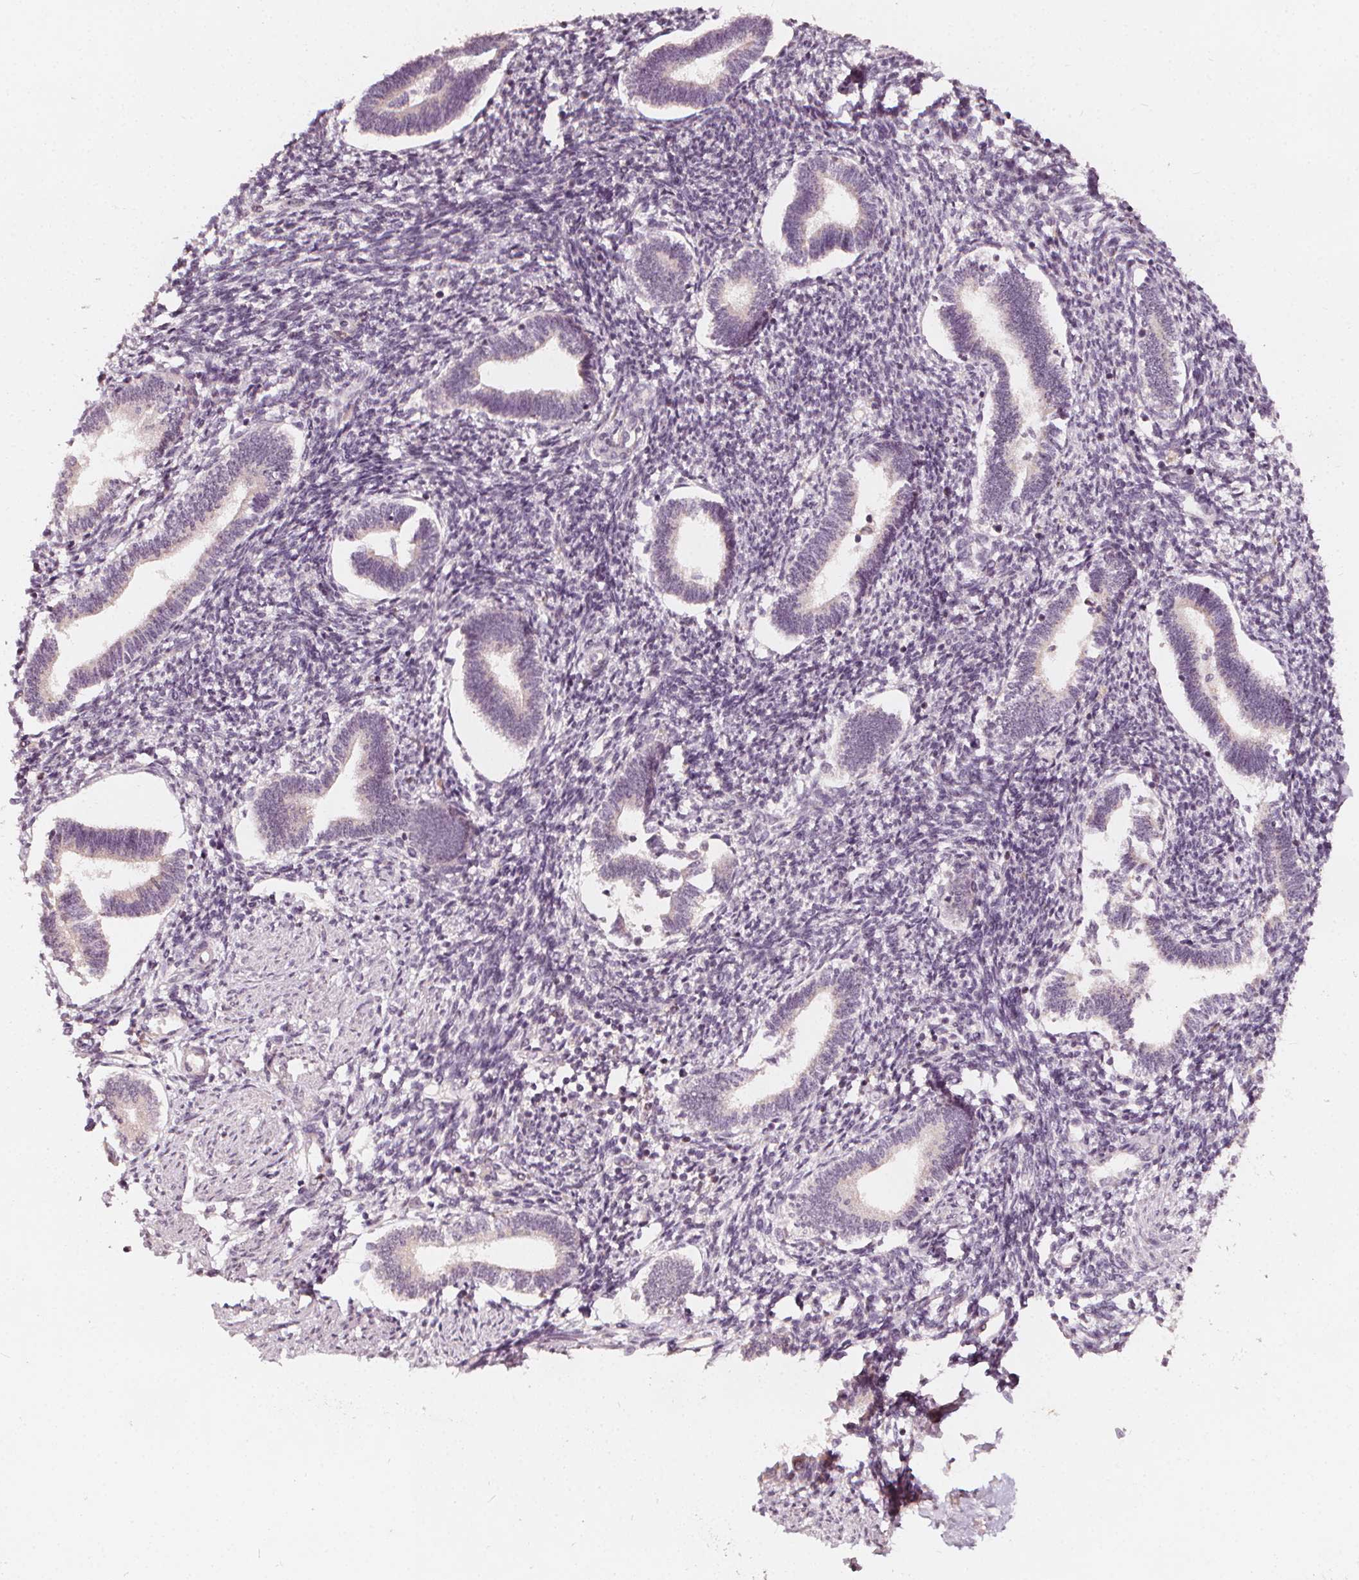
{"staining": {"intensity": "negative", "quantity": "none", "location": "none"}, "tissue": "endometrium", "cell_type": "Cells in endometrial stroma", "image_type": "normal", "snomed": [{"axis": "morphology", "description": "Normal tissue, NOS"}, {"axis": "topography", "description": "Endometrium"}], "caption": "DAB immunohistochemical staining of benign human endometrium displays no significant staining in cells in endometrial stroma.", "gene": "NPC1L1", "patient": {"sex": "female", "age": 42}}